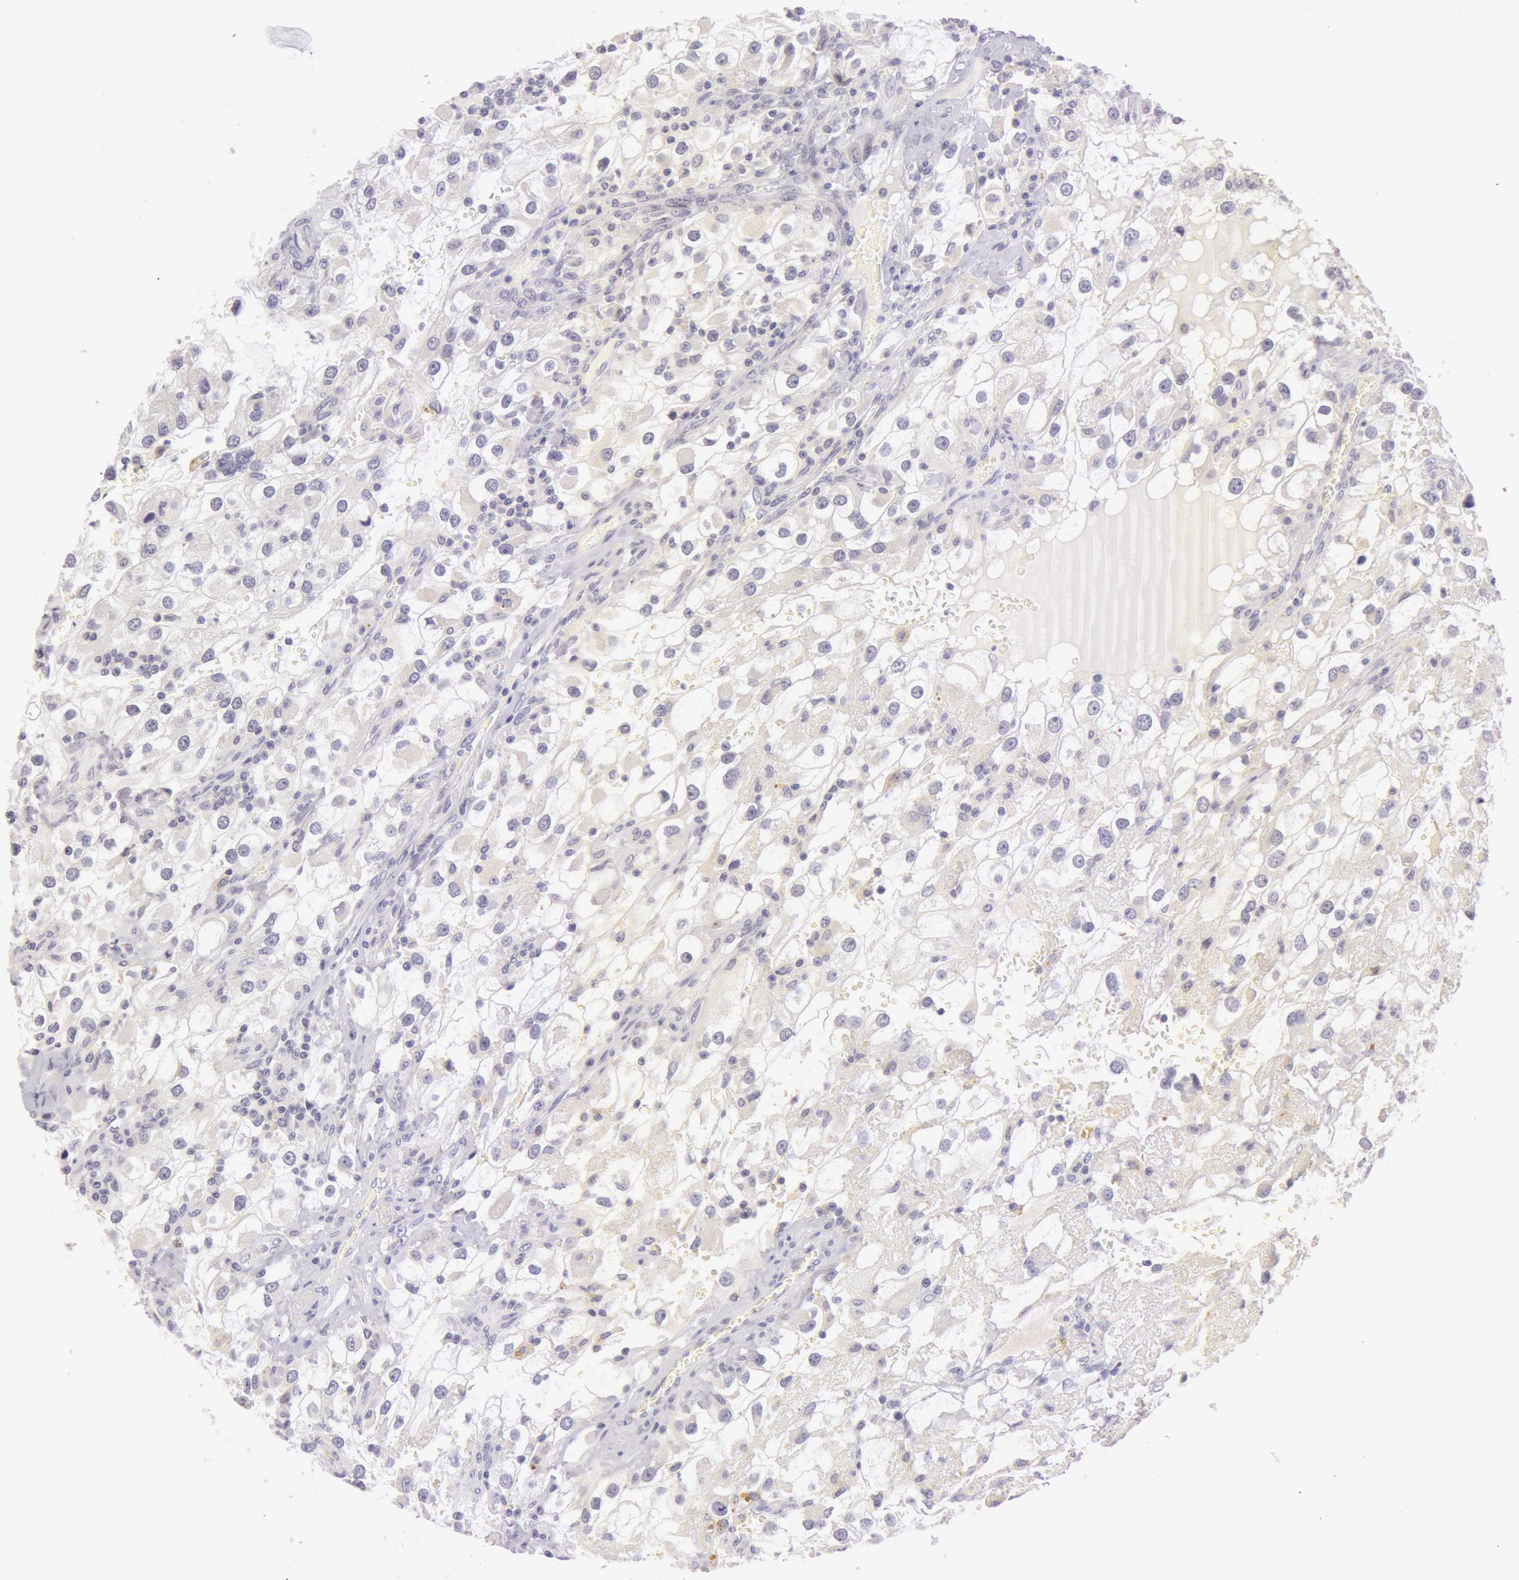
{"staining": {"intensity": "negative", "quantity": "none", "location": "none"}, "tissue": "renal cancer", "cell_type": "Tumor cells", "image_type": "cancer", "snomed": [{"axis": "morphology", "description": "Adenocarcinoma, NOS"}, {"axis": "topography", "description": "Kidney"}], "caption": "This is an immunohistochemistry (IHC) photomicrograph of renal cancer (adenocarcinoma). There is no positivity in tumor cells.", "gene": "RBMY1F", "patient": {"sex": "female", "age": 52}}